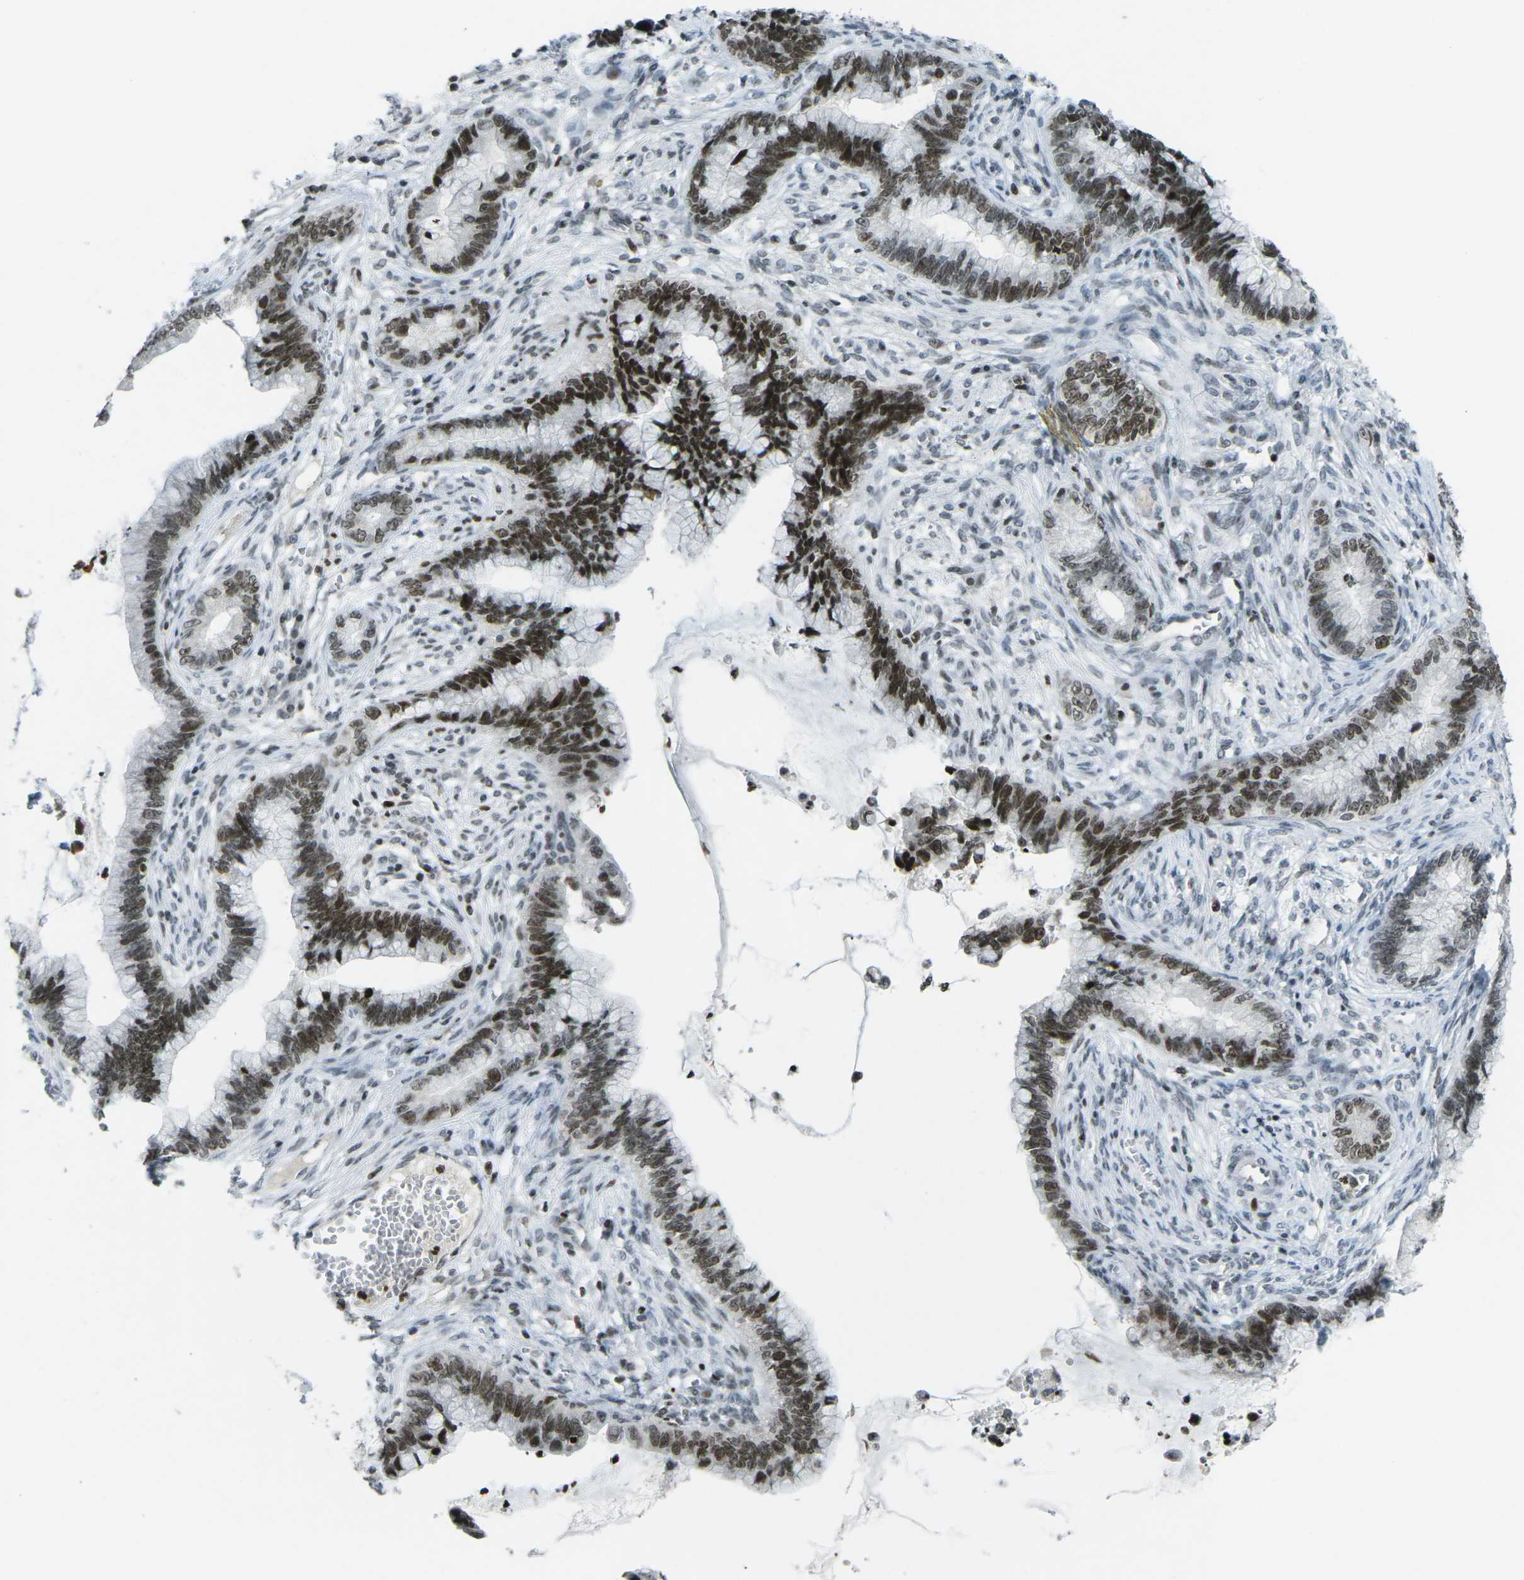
{"staining": {"intensity": "strong", "quantity": ">75%", "location": "nuclear"}, "tissue": "cervical cancer", "cell_type": "Tumor cells", "image_type": "cancer", "snomed": [{"axis": "morphology", "description": "Adenocarcinoma, NOS"}, {"axis": "topography", "description": "Cervix"}], "caption": "This histopathology image shows immunohistochemistry staining of human adenocarcinoma (cervical), with high strong nuclear staining in about >75% of tumor cells.", "gene": "EME1", "patient": {"sex": "female", "age": 44}}